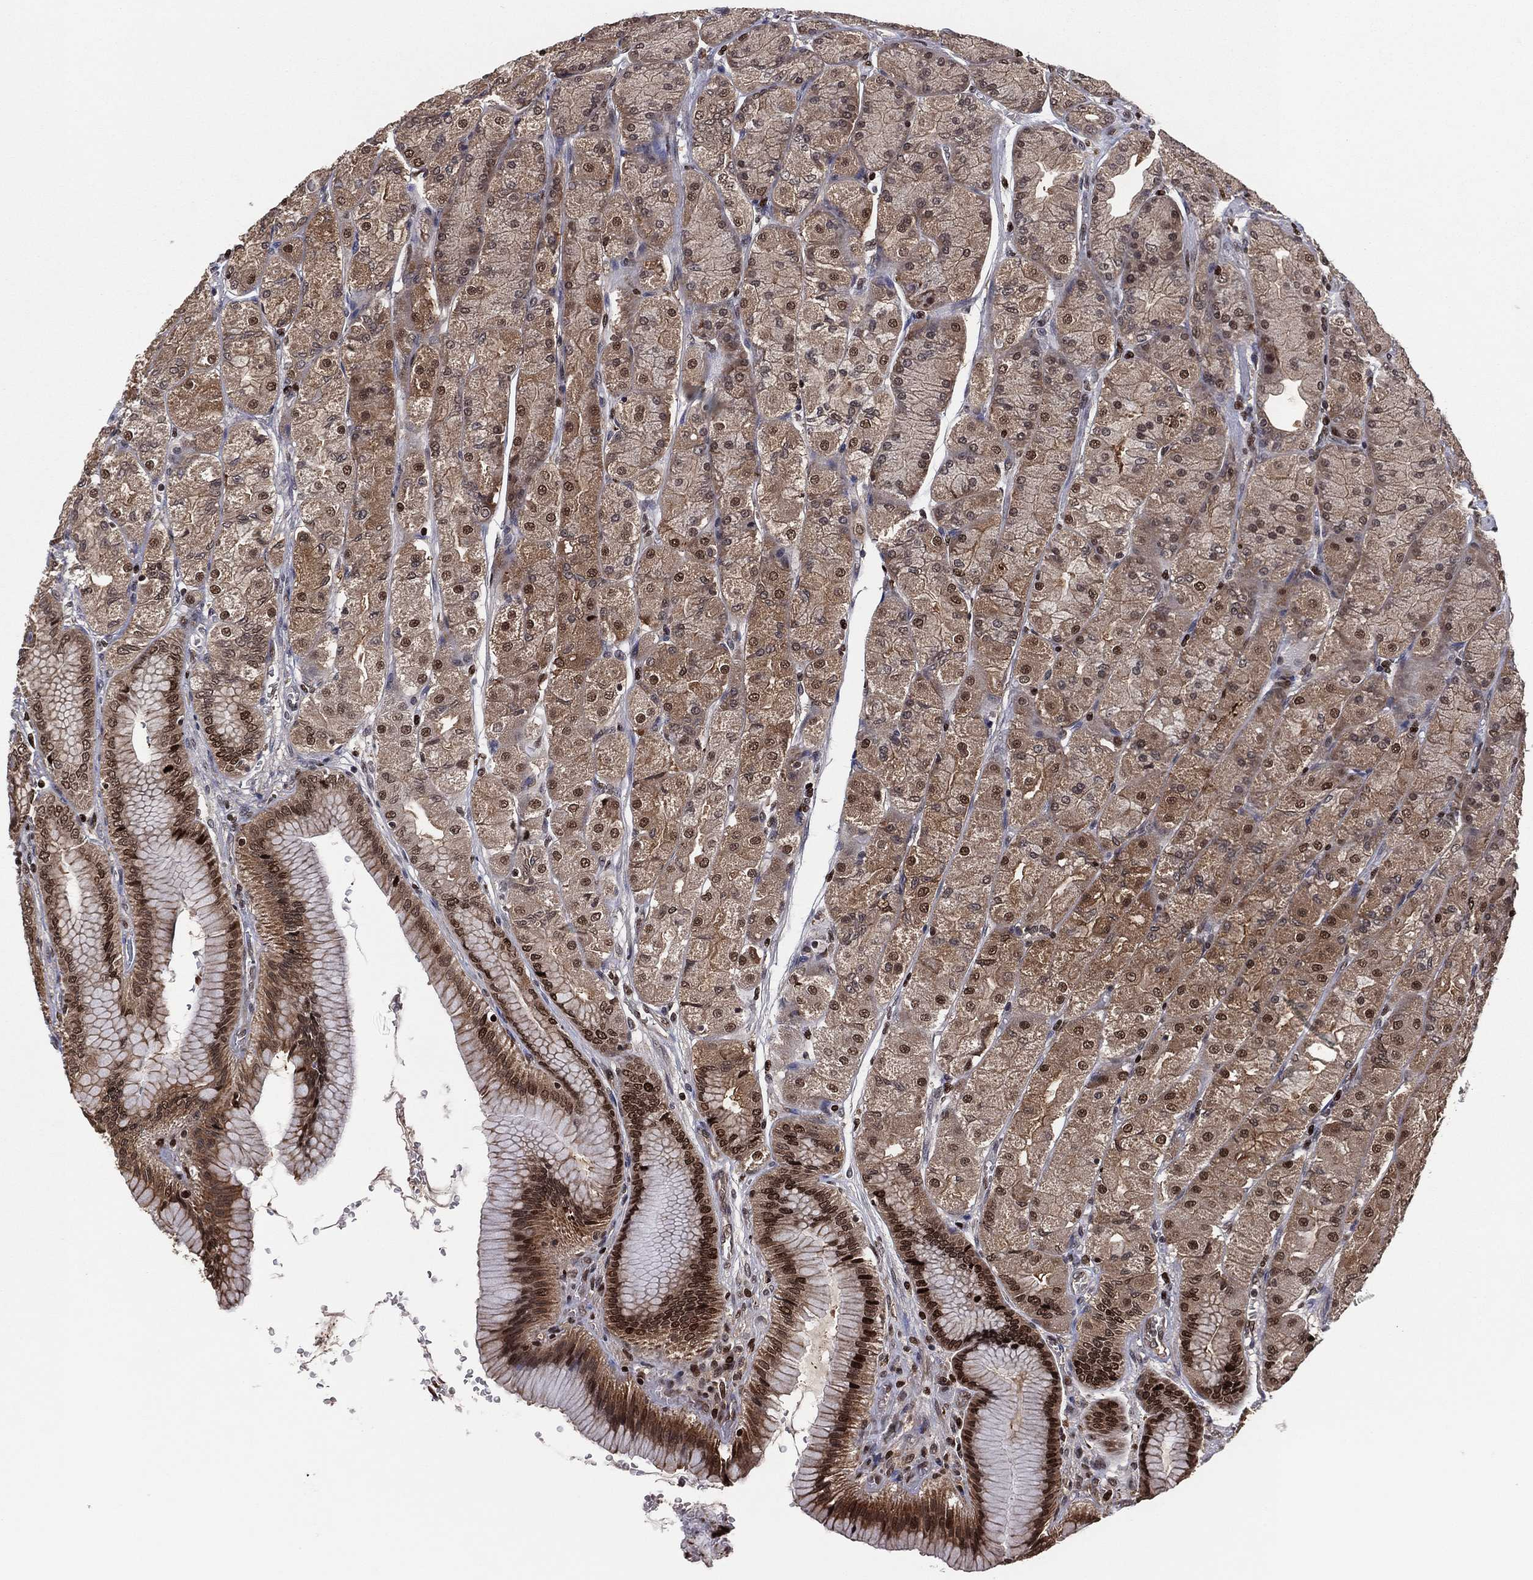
{"staining": {"intensity": "strong", "quantity": "25%-75%", "location": "cytoplasmic/membranous,nuclear"}, "tissue": "stomach", "cell_type": "Glandular cells", "image_type": "normal", "snomed": [{"axis": "morphology", "description": "Normal tissue, NOS"}, {"axis": "morphology", "description": "Adenocarcinoma, NOS"}, {"axis": "morphology", "description": "Adenocarcinoma, High grade"}, {"axis": "topography", "description": "Stomach, upper"}, {"axis": "topography", "description": "Stomach"}], "caption": "The micrograph demonstrates staining of unremarkable stomach, revealing strong cytoplasmic/membranous,nuclear protein positivity (brown color) within glandular cells.", "gene": "PSMA1", "patient": {"sex": "female", "age": 65}}